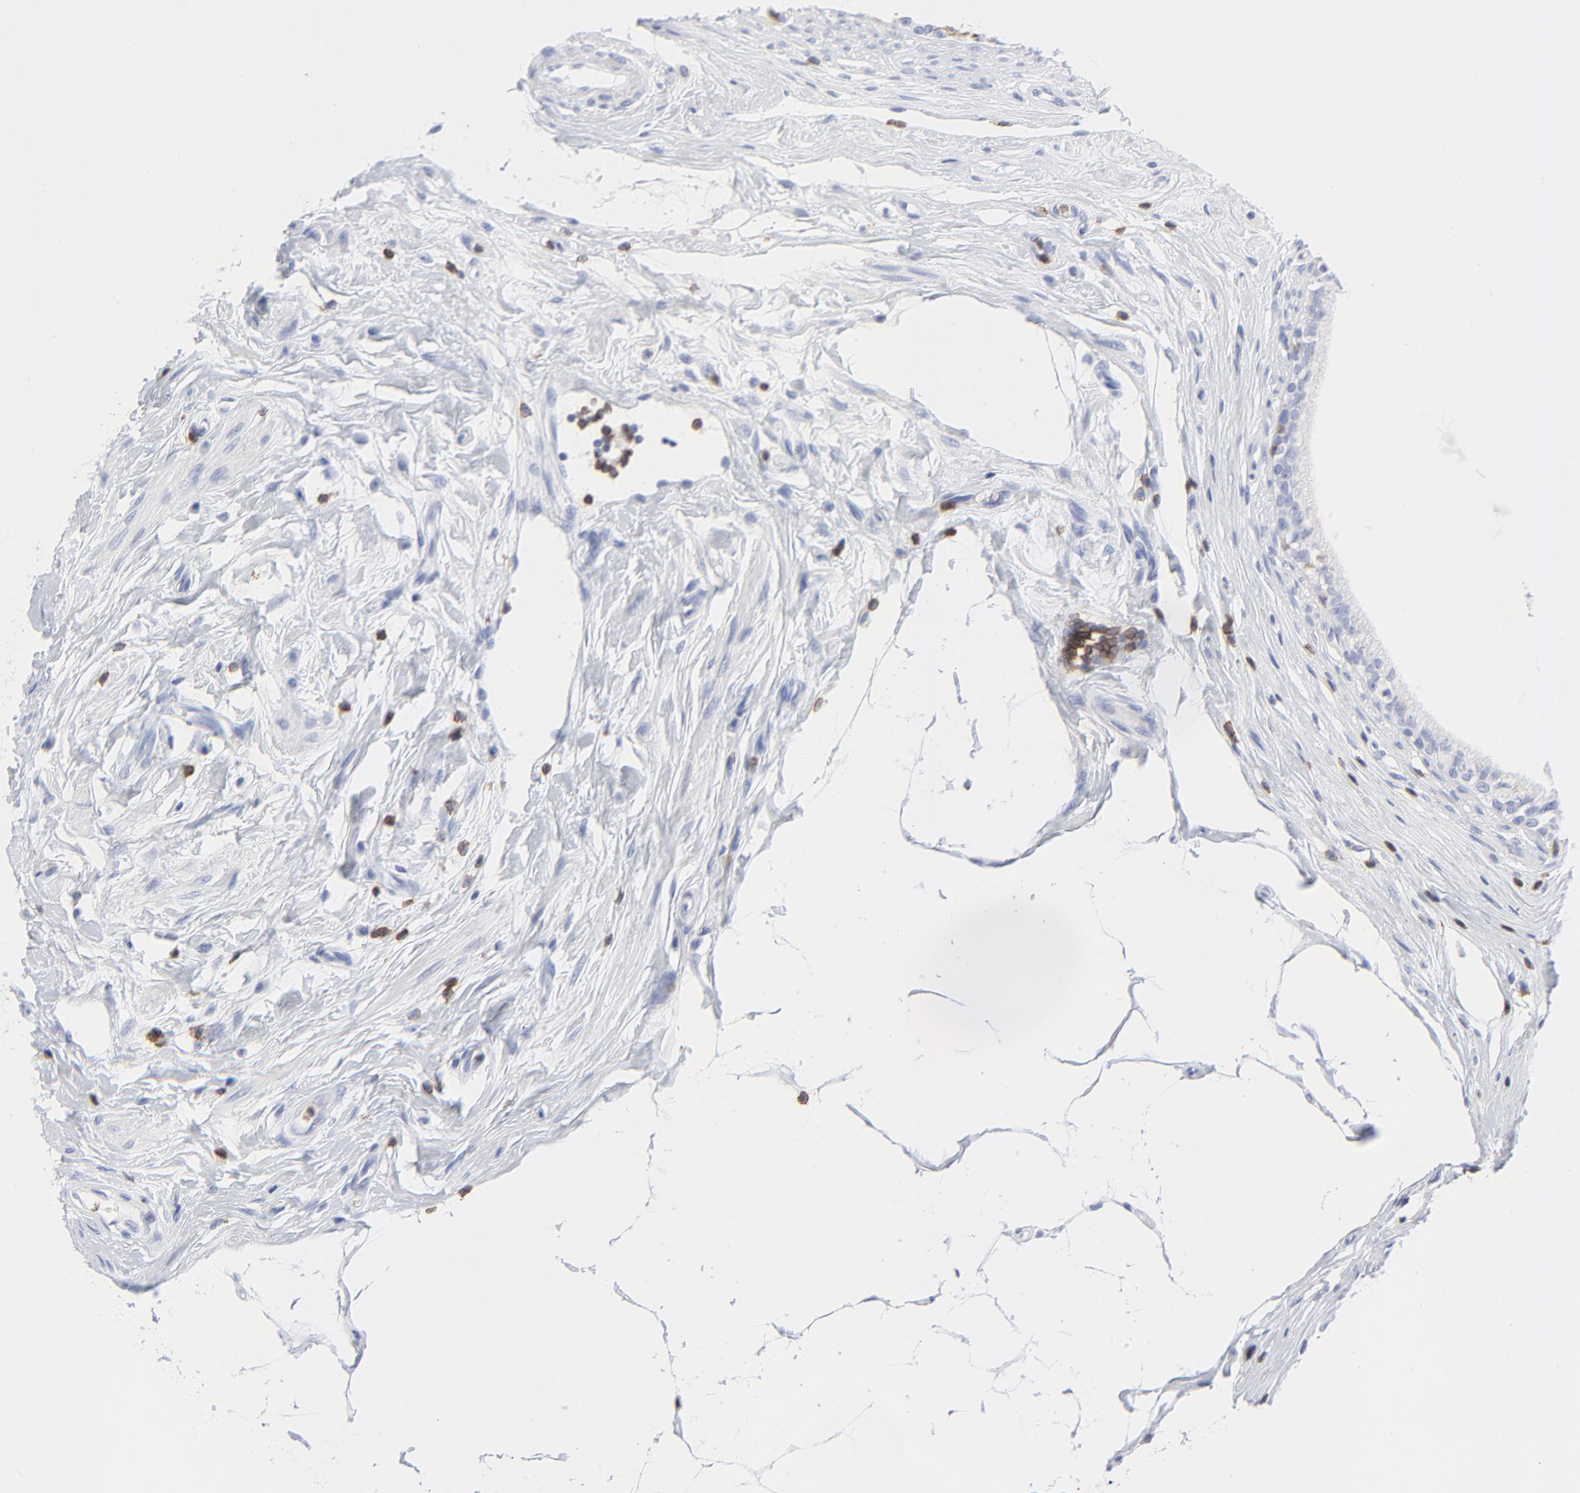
{"staining": {"intensity": "negative", "quantity": "none", "location": "none"}, "tissue": "epididymis", "cell_type": "Glandular cells", "image_type": "normal", "snomed": [{"axis": "morphology", "description": "Normal tissue, NOS"}, {"axis": "morphology", "description": "Inflammation, NOS"}, {"axis": "topography", "description": "Epididymis"}], "caption": "Immunohistochemistry (IHC) image of normal epididymis: human epididymis stained with DAB displays no significant protein expression in glandular cells.", "gene": "LCK", "patient": {"sex": "male", "age": 84}}